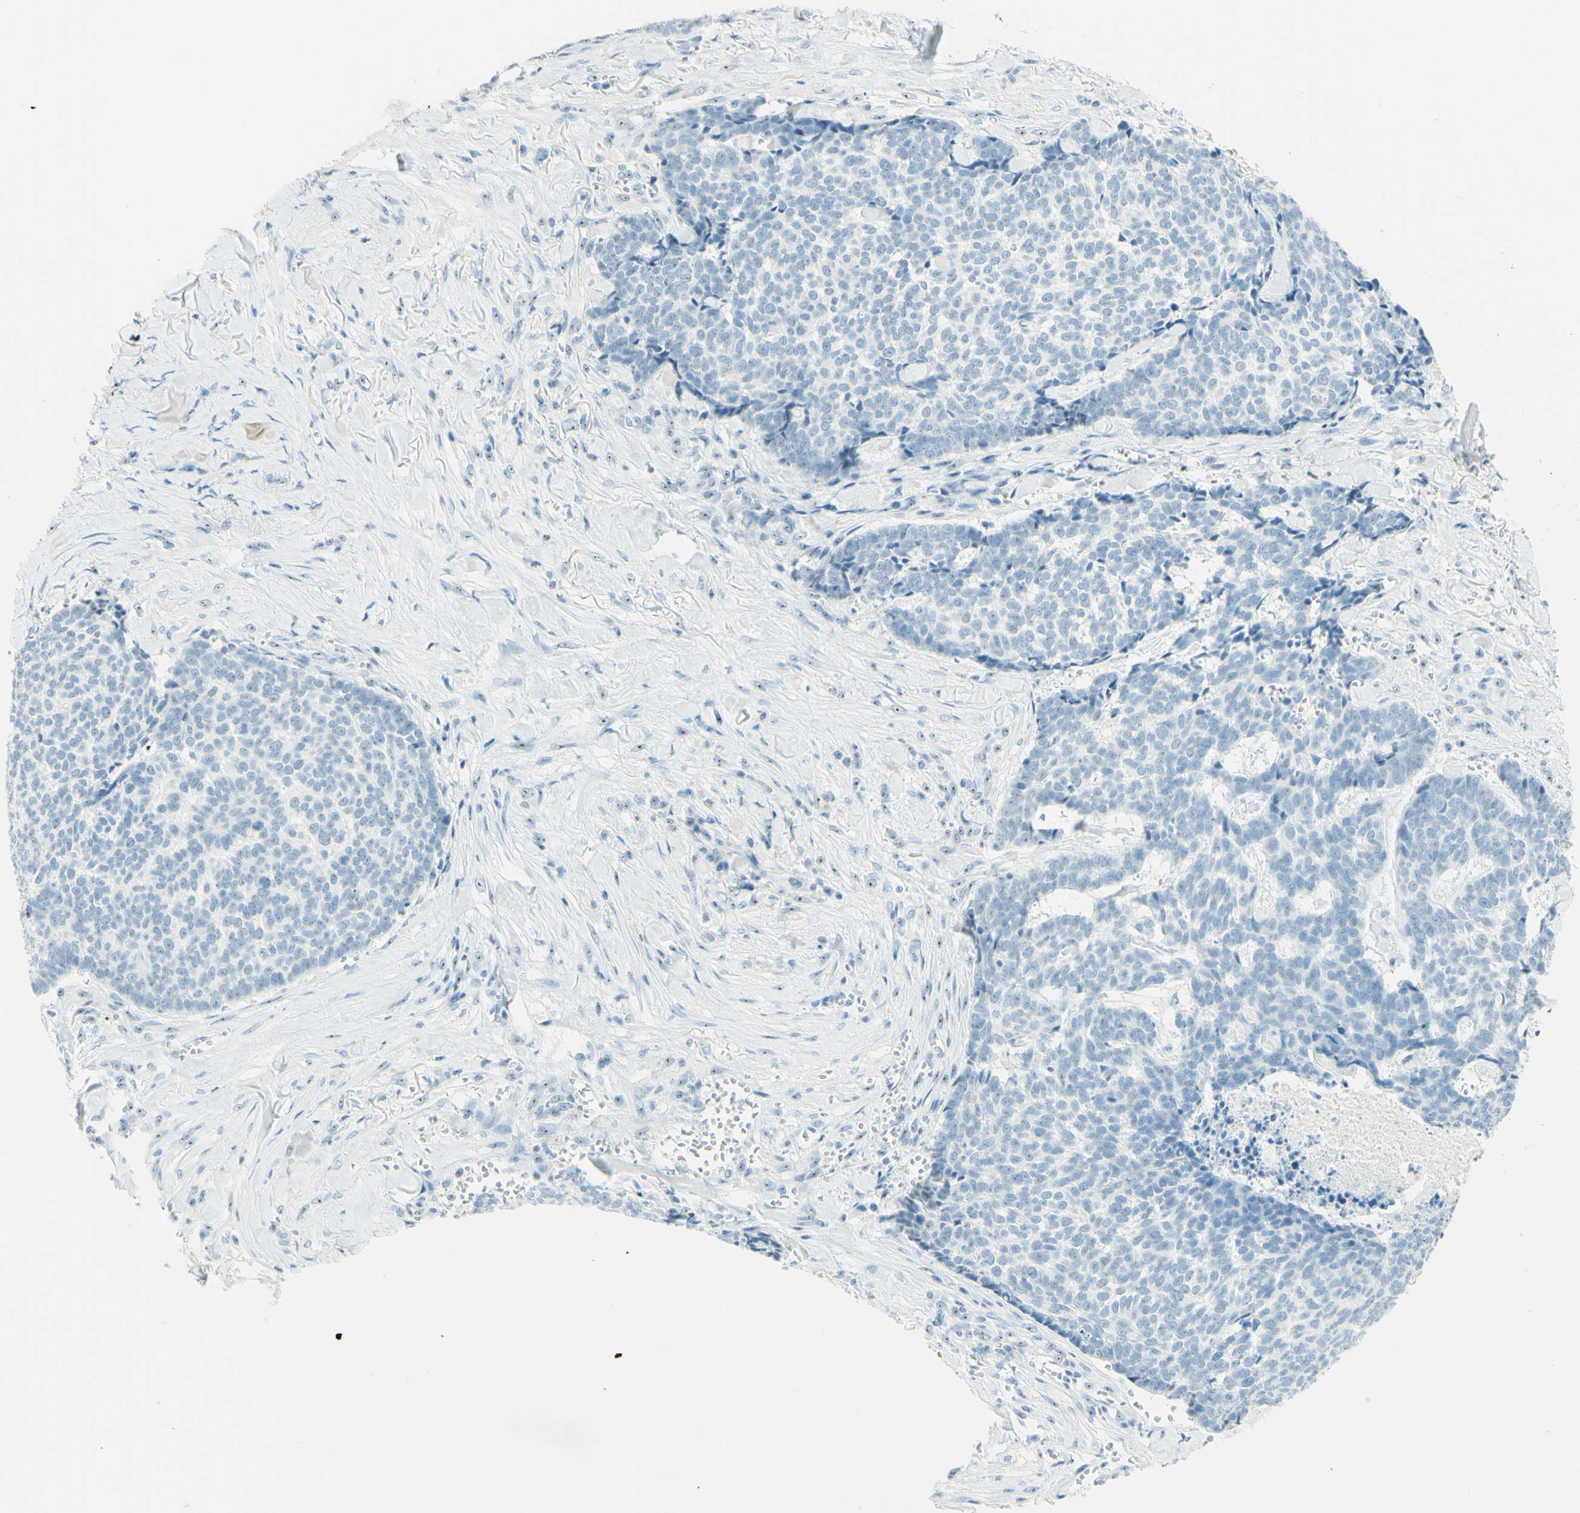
{"staining": {"intensity": "negative", "quantity": "none", "location": "none"}, "tissue": "skin cancer", "cell_type": "Tumor cells", "image_type": "cancer", "snomed": [{"axis": "morphology", "description": "Basal cell carcinoma"}, {"axis": "topography", "description": "Skin"}], "caption": "A high-resolution histopathology image shows immunohistochemistry (IHC) staining of basal cell carcinoma (skin), which reveals no significant expression in tumor cells. (DAB (3,3'-diaminobenzidine) immunohistochemistry with hematoxylin counter stain).", "gene": "FMR1NB", "patient": {"sex": "male", "age": 84}}